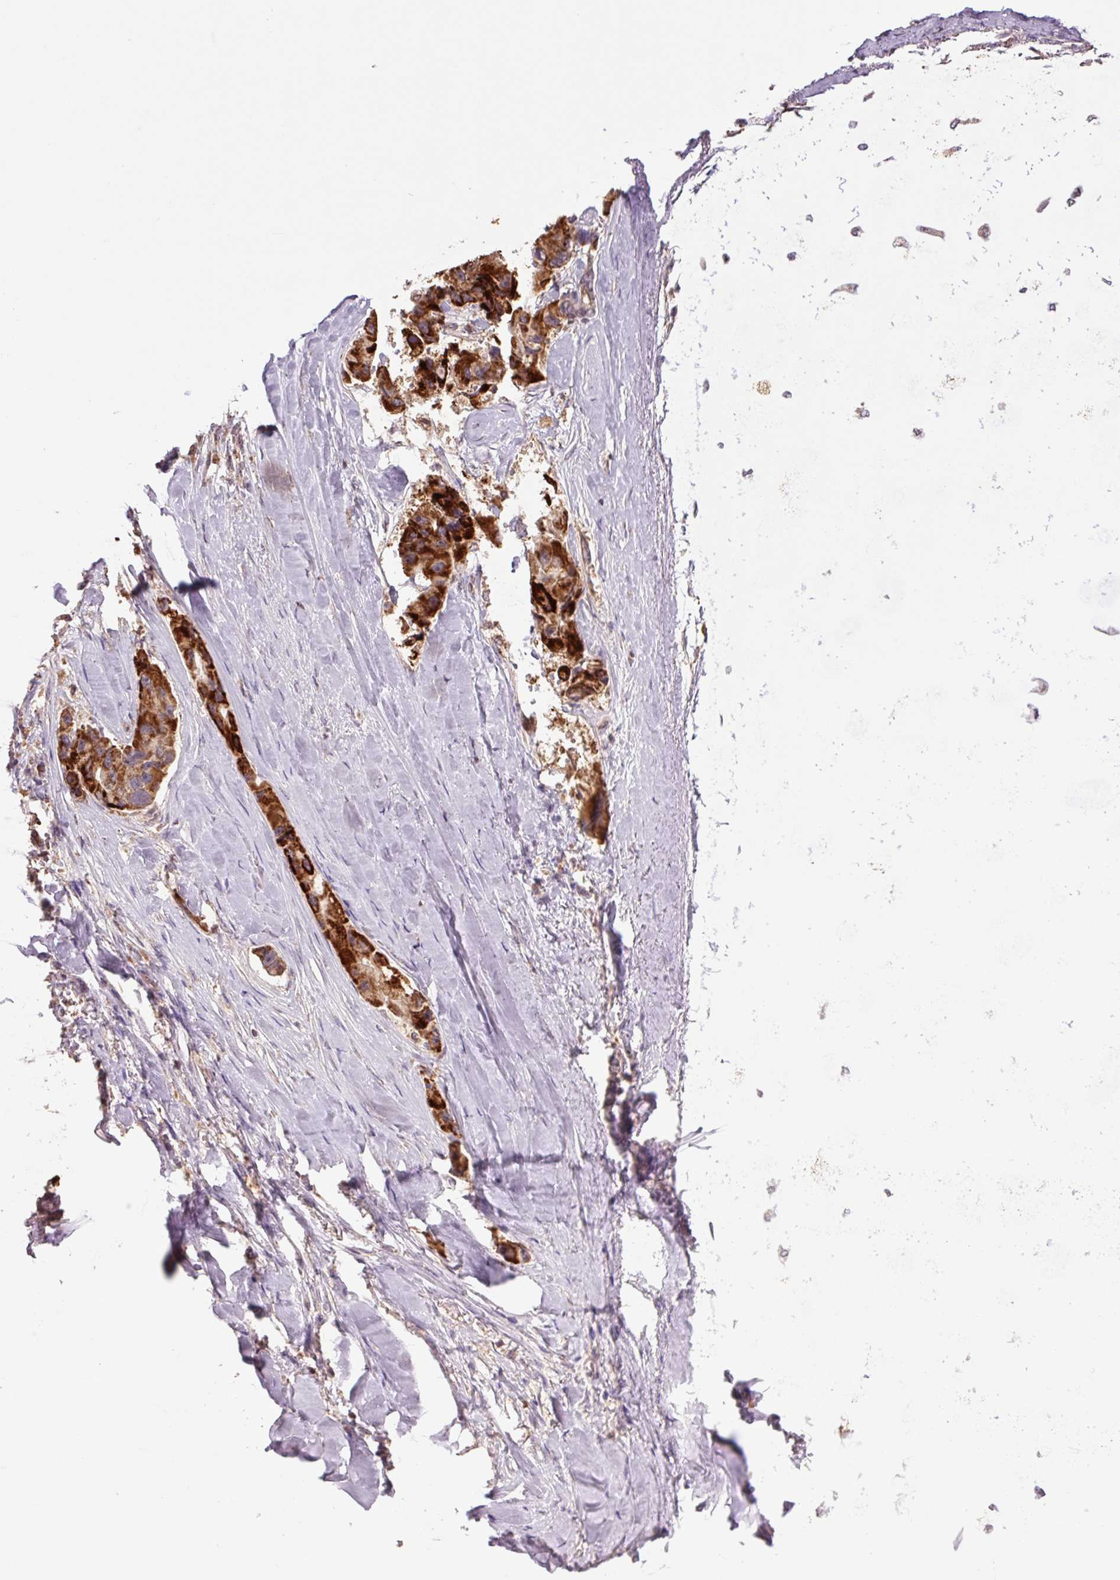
{"staining": {"intensity": "strong", "quantity": ">75%", "location": "cytoplasmic/membranous"}, "tissue": "lung cancer", "cell_type": "Tumor cells", "image_type": "cancer", "snomed": [{"axis": "morphology", "description": "Adenocarcinoma, NOS"}, {"axis": "topography", "description": "Lung"}], "caption": "Immunohistochemistry (IHC) image of lung adenocarcinoma stained for a protein (brown), which shows high levels of strong cytoplasmic/membranous expression in about >75% of tumor cells.", "gene": "TMEM160", "patient": {"sex": "female", "age": 54}}